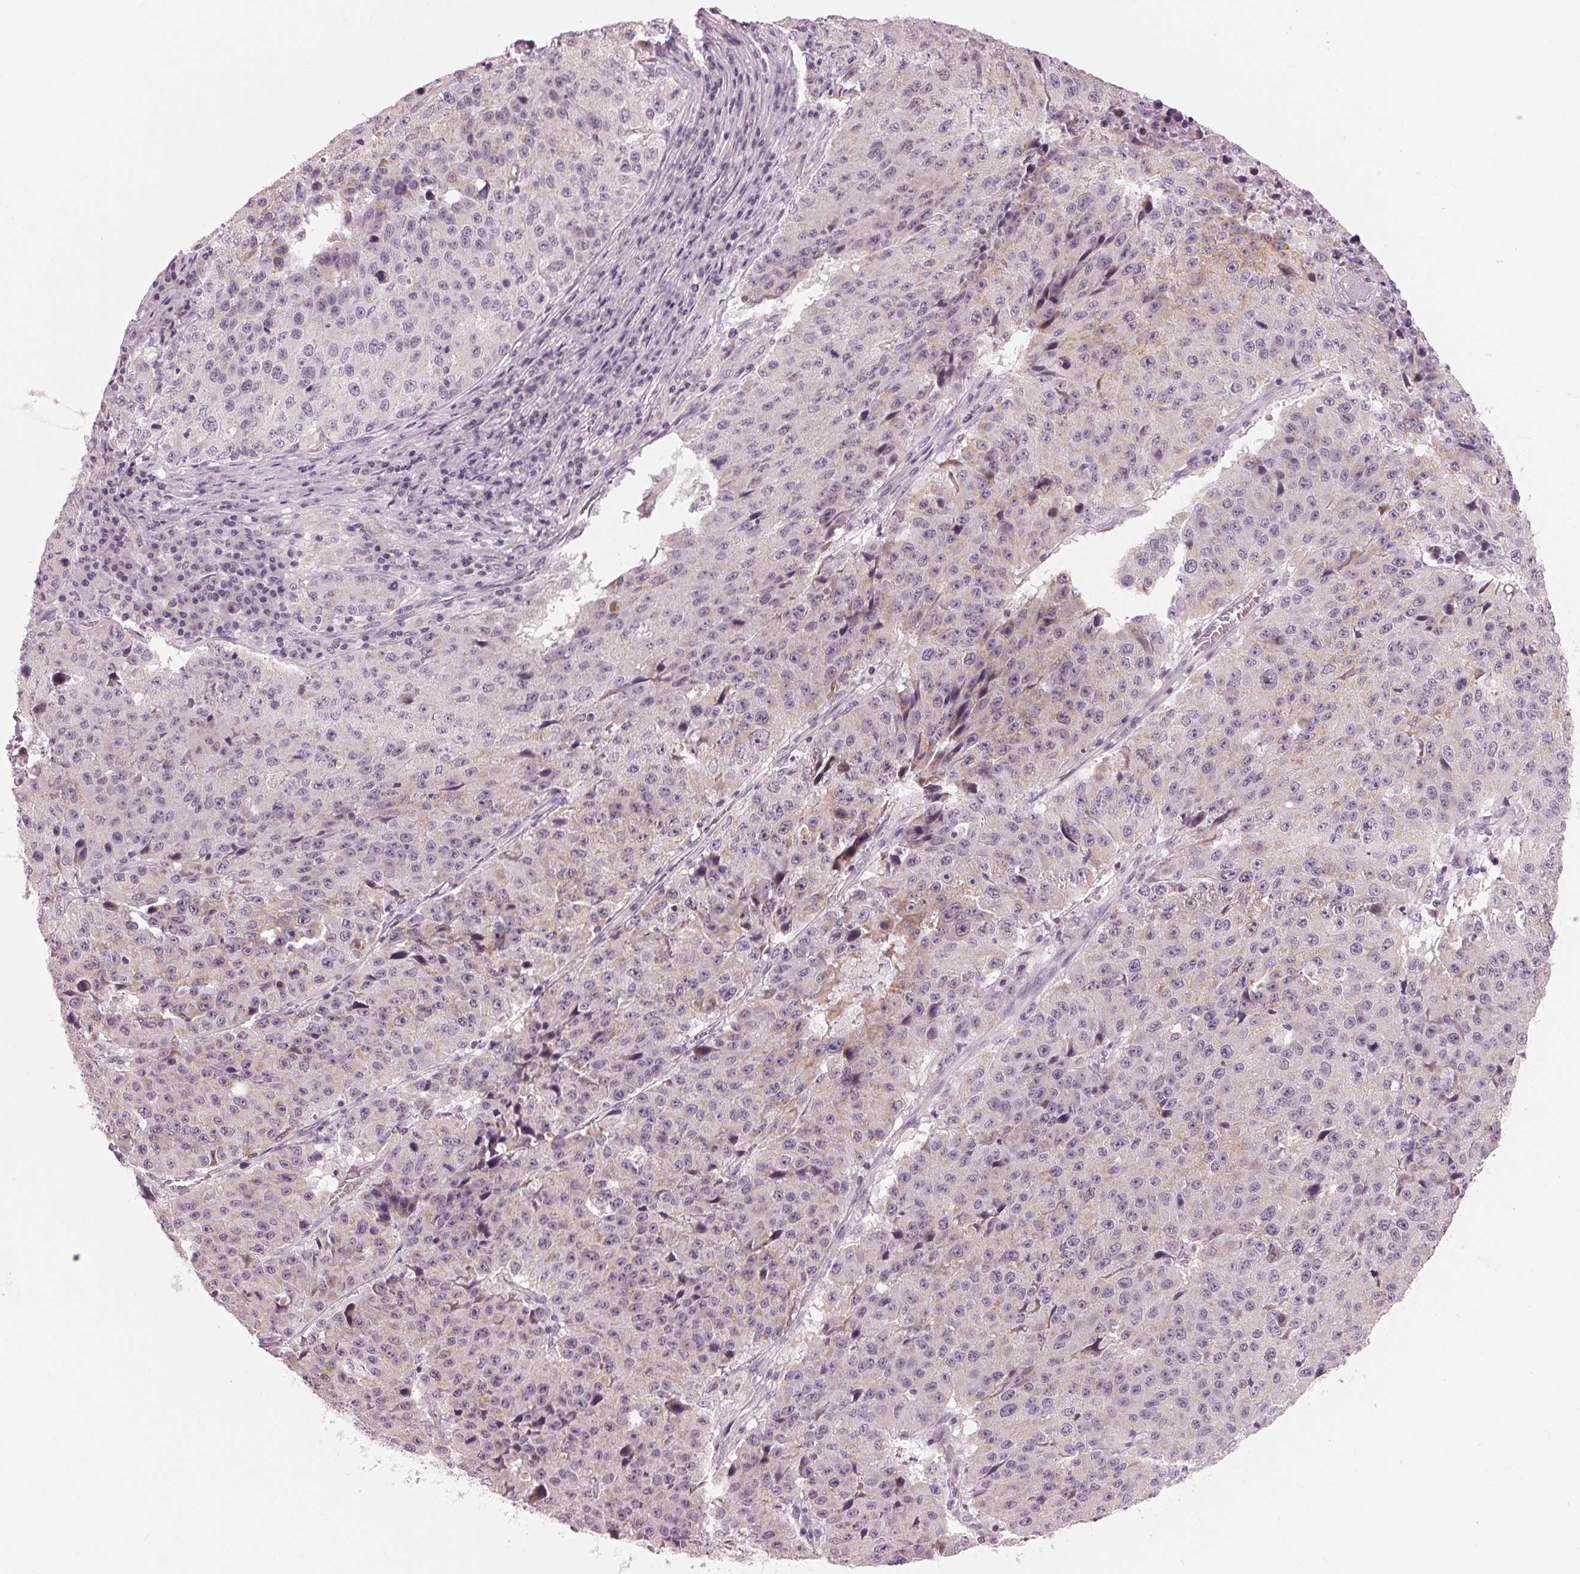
{"staining": {"intensity": "negative", "quantity": "none", "location": "none"}, "tissue": "stomach cancer", "cell_type": "Tumor cells", "image_type": "cancer", "snomed": [{"axis": "morphology", "description": "Adenocarcinoma, NOS"}, {"axis": "topography", "description": "Stomach"}], "caption": "A micrograph of human adenocarcinoma (stomach) is negative for staining in tumor cells. (DAB IHC, high magnification).", "gene": "ZNF605", "patient": {"sex": "male", "age": 71}}